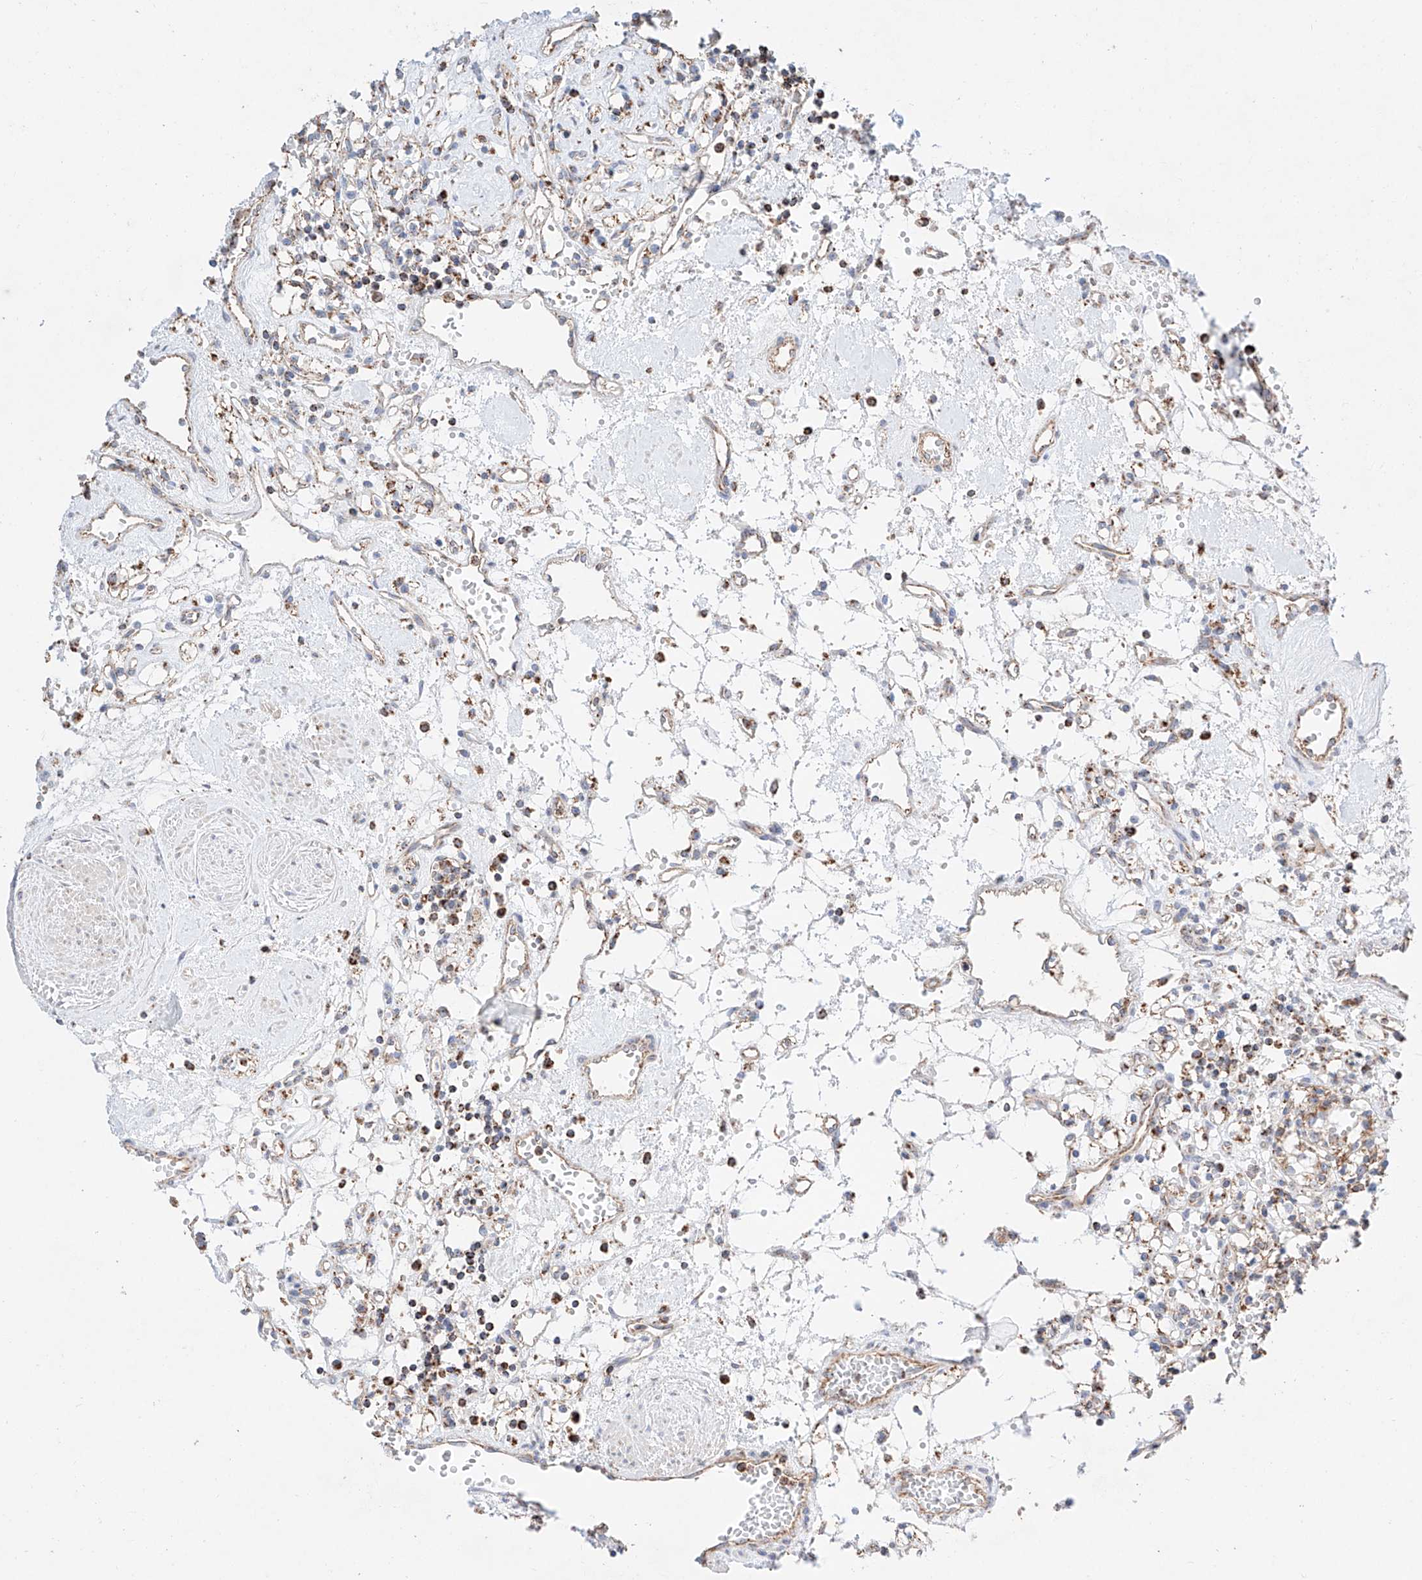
{"staining": {"intensity": "moderate", "quantity": "25%-75%", "location": "cytoplasmic/membranous"}, "tissue": "renal cancer", "cell_type": "Tumor cells", "image_type": "cancer", "snomed": [{"axis": "morphology", "description": "Adenocarcinoma, NOS"}, {"axis": "topography", "description": "Kidney"}], "caption": "A histopathology image showing moderate cytoplasmic/membranous staining in approximately 25%-75% of tumor cells in renal cancer, as visualized by brown immunohistochemical staining.", "gene": "KTI12", "patient": {"sex": "female", "age": 59}}